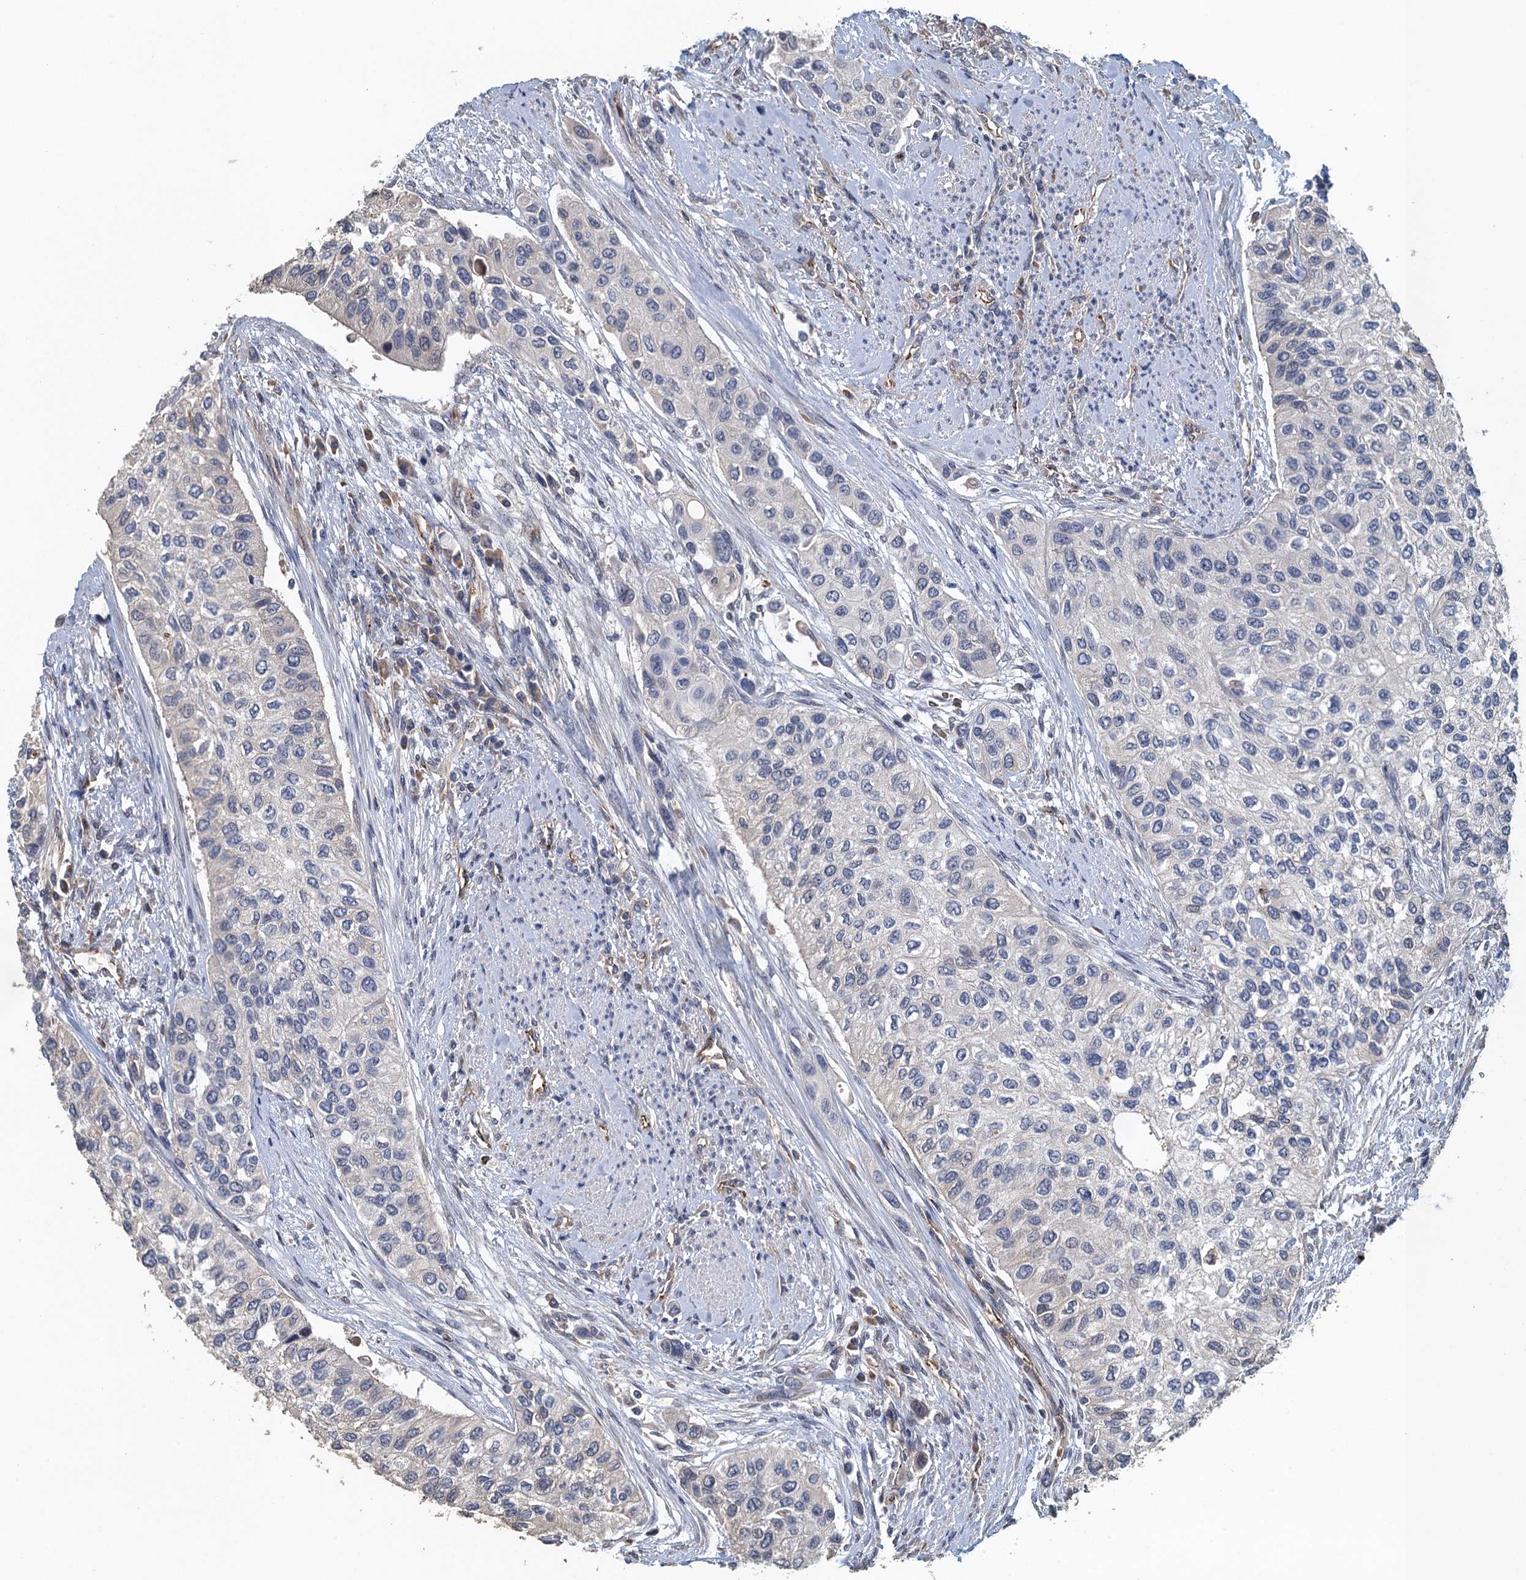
{"staining": {"intensity": "negative", "quantity": "none", "location": "none"}, "tissue": "urothelial cancer", "cell_type": "Tumor cells", "image_type": "cancer", "snomed": [{"axis": "morphology", "description": "Normal tissue, NOS"}, {"axis": "morphology", "description": "Urothelial carcinoma, High grade"}, {"axis": "topography", "description": "Vascular tissue"}, {"axis": "topography", "description": "Urinary bladder"}], "caption": "This is a image of IHC staining of urothelial carcinoma (high-grade), which shows no positivity in tumor cells.", "gene": "ACSBG1", "patient": {"sex": "female", "age": 56}}